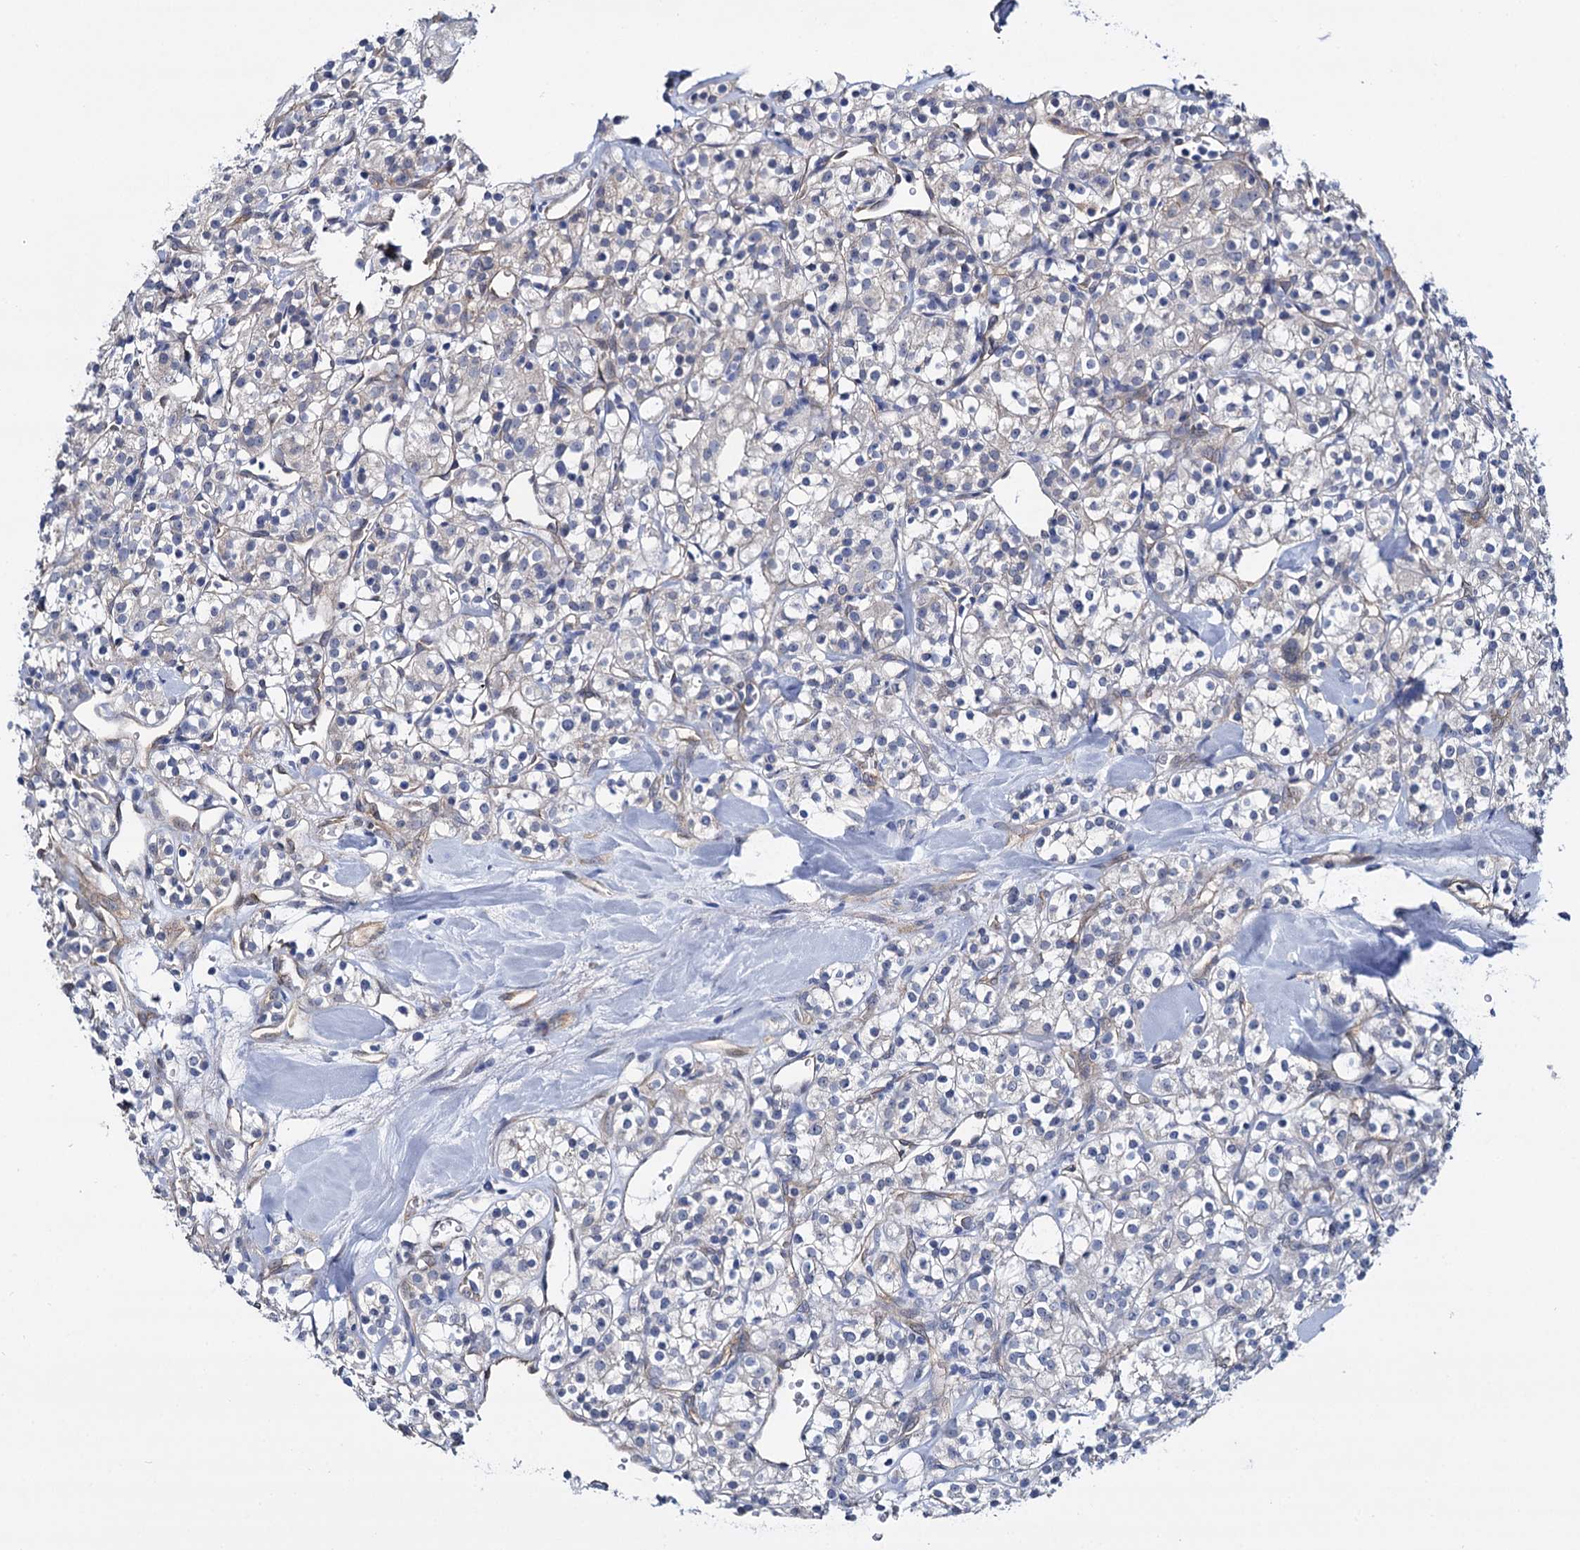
{"staining": {"intensity": "negative", "quantity": "none", "location": "none"}, "tissue": "renal cancer", "cell_type": "Tumor cells", "image_type": "cancer", "snomed": [{"axis": "morphology", "description": "Adenocarcinoma, NOS"}, {"axis": "topography", "description": "Kidney"}], "caption": "Human renal cancer (adenocarcinoma) stained for a protein using immunohistochemistry (IHC) reveals no positivity in tumor cells.", "gene": "STXBP1", "patient": {"sex": "male", "age": 77}}